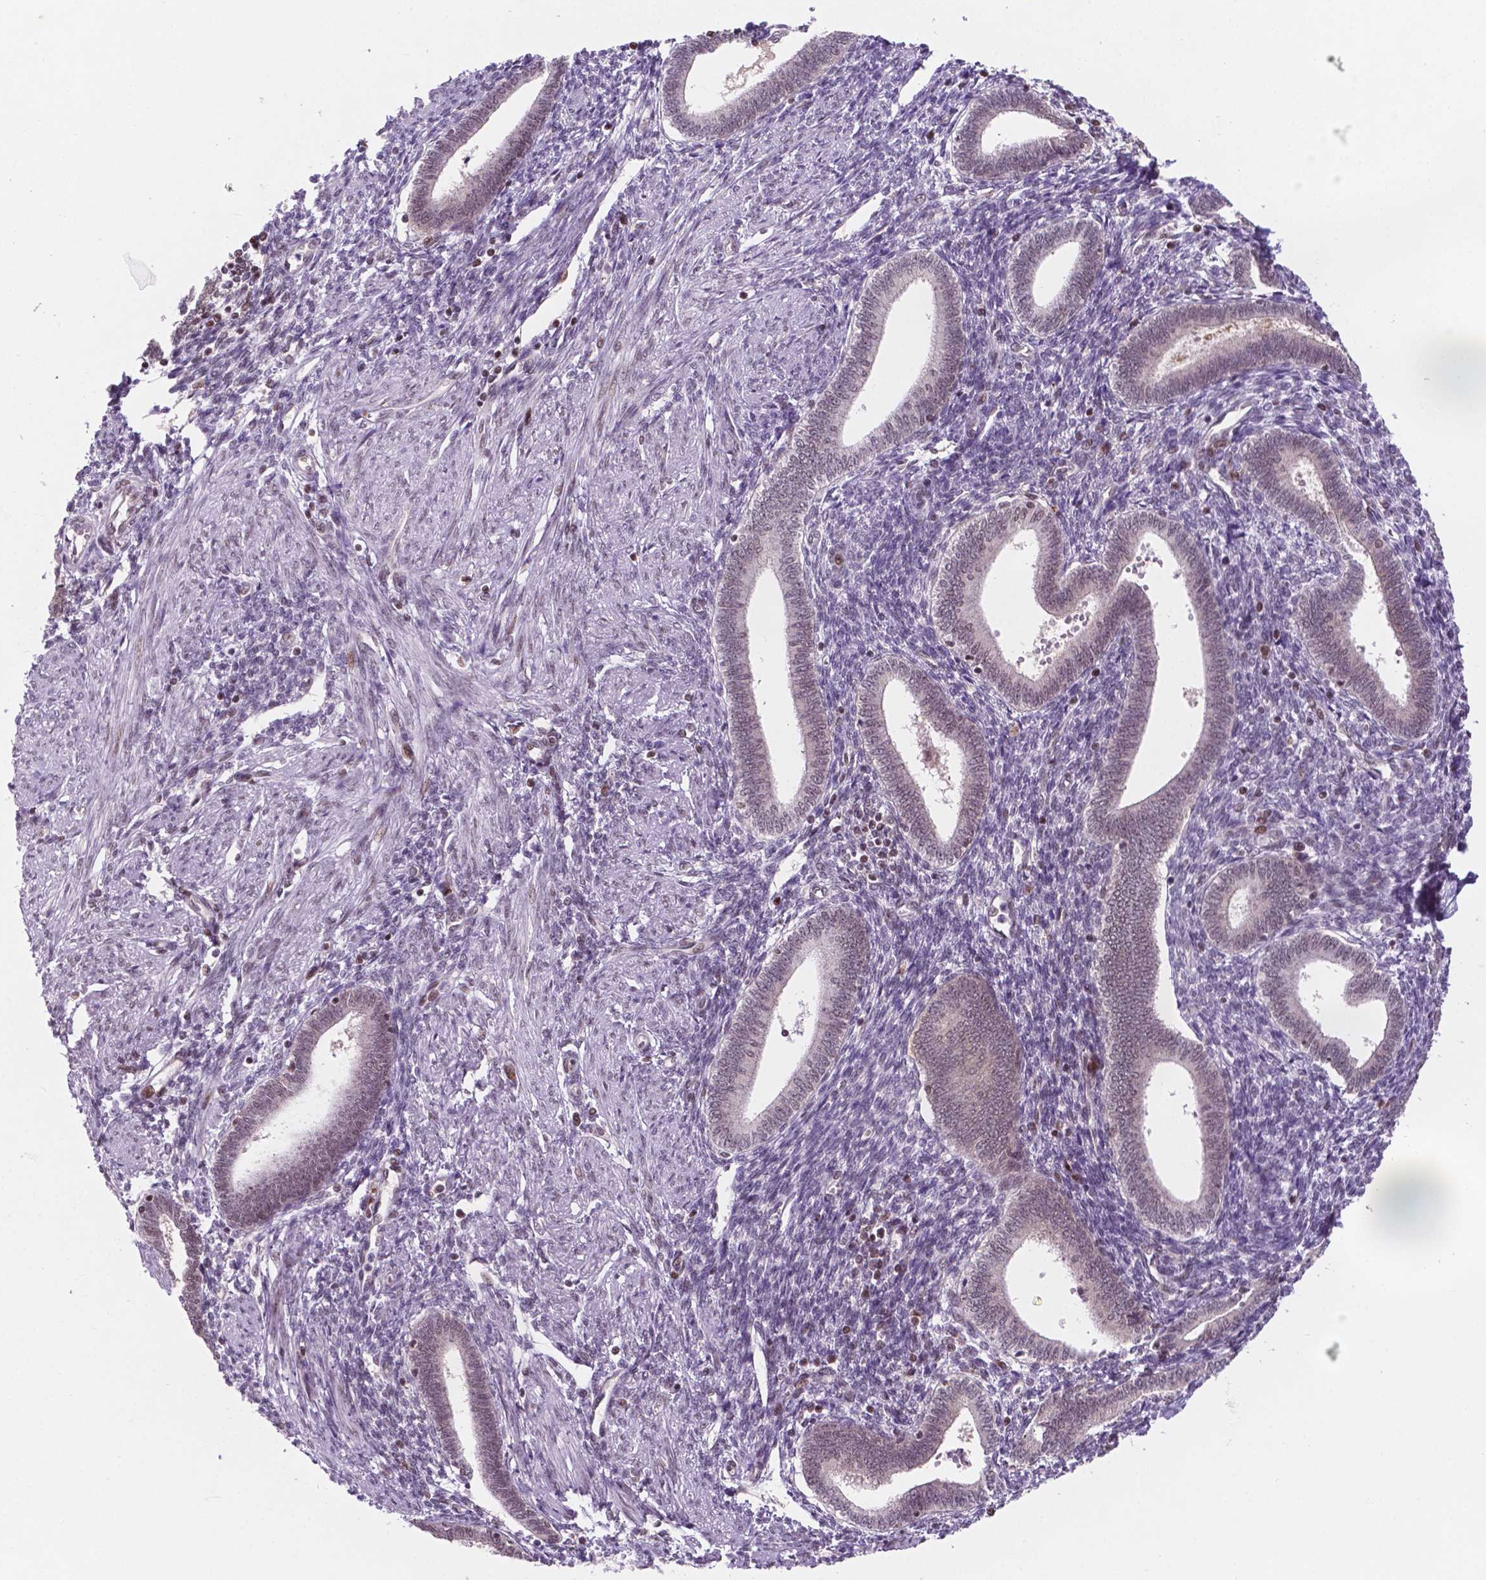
{"staining": {"intensity": "moderate", "quantity": "<25%", "location": "nuclear"}, "tissue": "endometrium", "cell_type": "Cells in endometrial stroma", "image_type": "normal", "snomed": [{"axis": "morphology", "description": "Normal tissue, NOS"}, {"axis": "topography", "description": "Endometrium"}], "caption": "Moderate nuclear expression is seen in approximately <25% of cells in endometrial stroma in normal endometrium.", "gene": "PER2", "patient": {"sex": "female", "age": 42}}